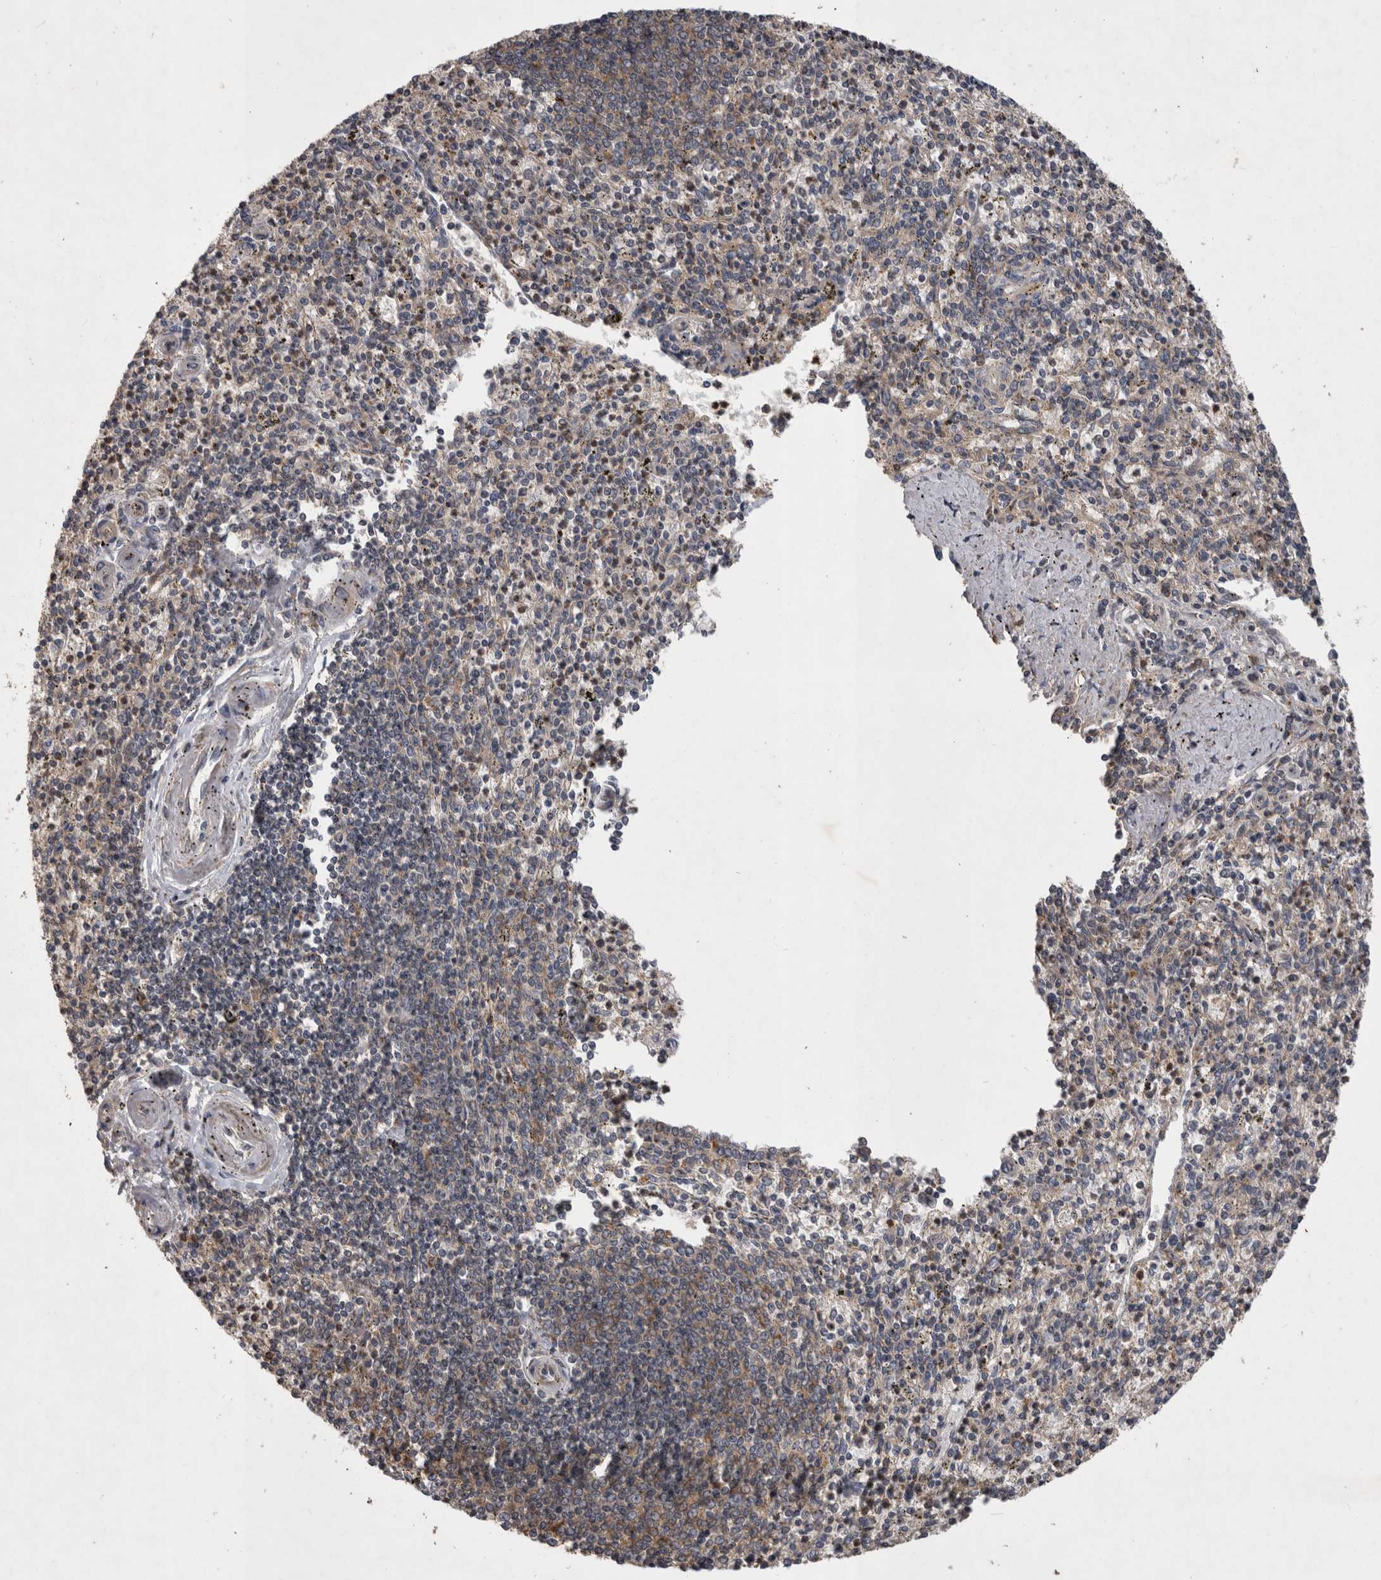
{"staining": {"intensity": "weak", "quantity": "25%-75%", "location": "cytoplasmic/membranous"}, "tissue": "spleen", "cell_type": "Cells in red pulp", "image_type": "normal", "snomed": [{"axis": "morphology", "description": "Normal tissue, NOS"}, {"axis": "topography", "description": "Spleen"}], "caption": "Human spleen stained with a brown dye exhibits weak cytoplasmic/membranous positive staining in approximately 25%-75% of cells in red pulp.", "gene": "SPATA48", "patient": {"sex": "male", "age": 72}}